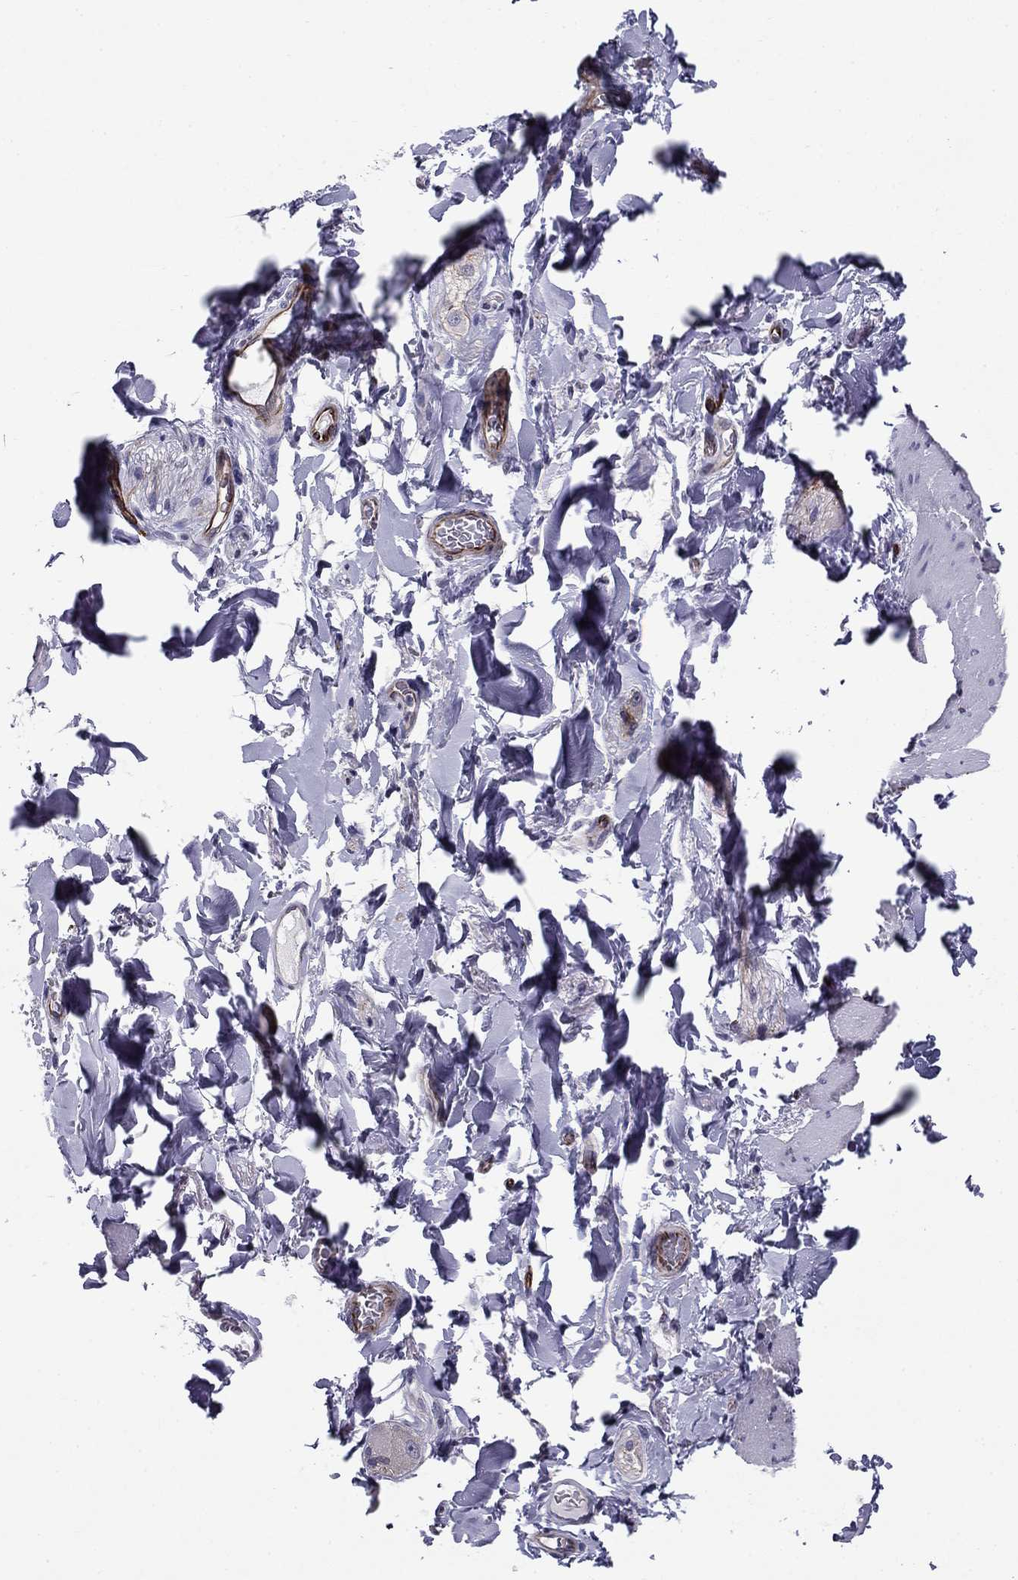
{"staining": {"intensity": "negative", "quantity": "none", "location": "none"}, "tissue": "soft tissue", "cell_type": "Fibroblasts", "image_type": "normal", "snomed": [{"axis": "morphology", "description": "Normal tissue, NOS"}, {"axis": "topography", "description": "Smooth muscle"}, {"axis": "topography", "description": "Duodenum"}, {"axis": "topography", "description": "Peripheral nerve tissue"}], "caption": "A high-resolution histopathology image shows immunohistochemistry (IHC) staining of benign soft tissue, which exhibits no significant staining in fibroblasts. (DAB (3,3'-diaminobenzidine) immunohistochemistry (IHC) with hematoxylin counter stain).", "gene": "ANKS4B", "patient": {"sex": "female", "age": 61}}